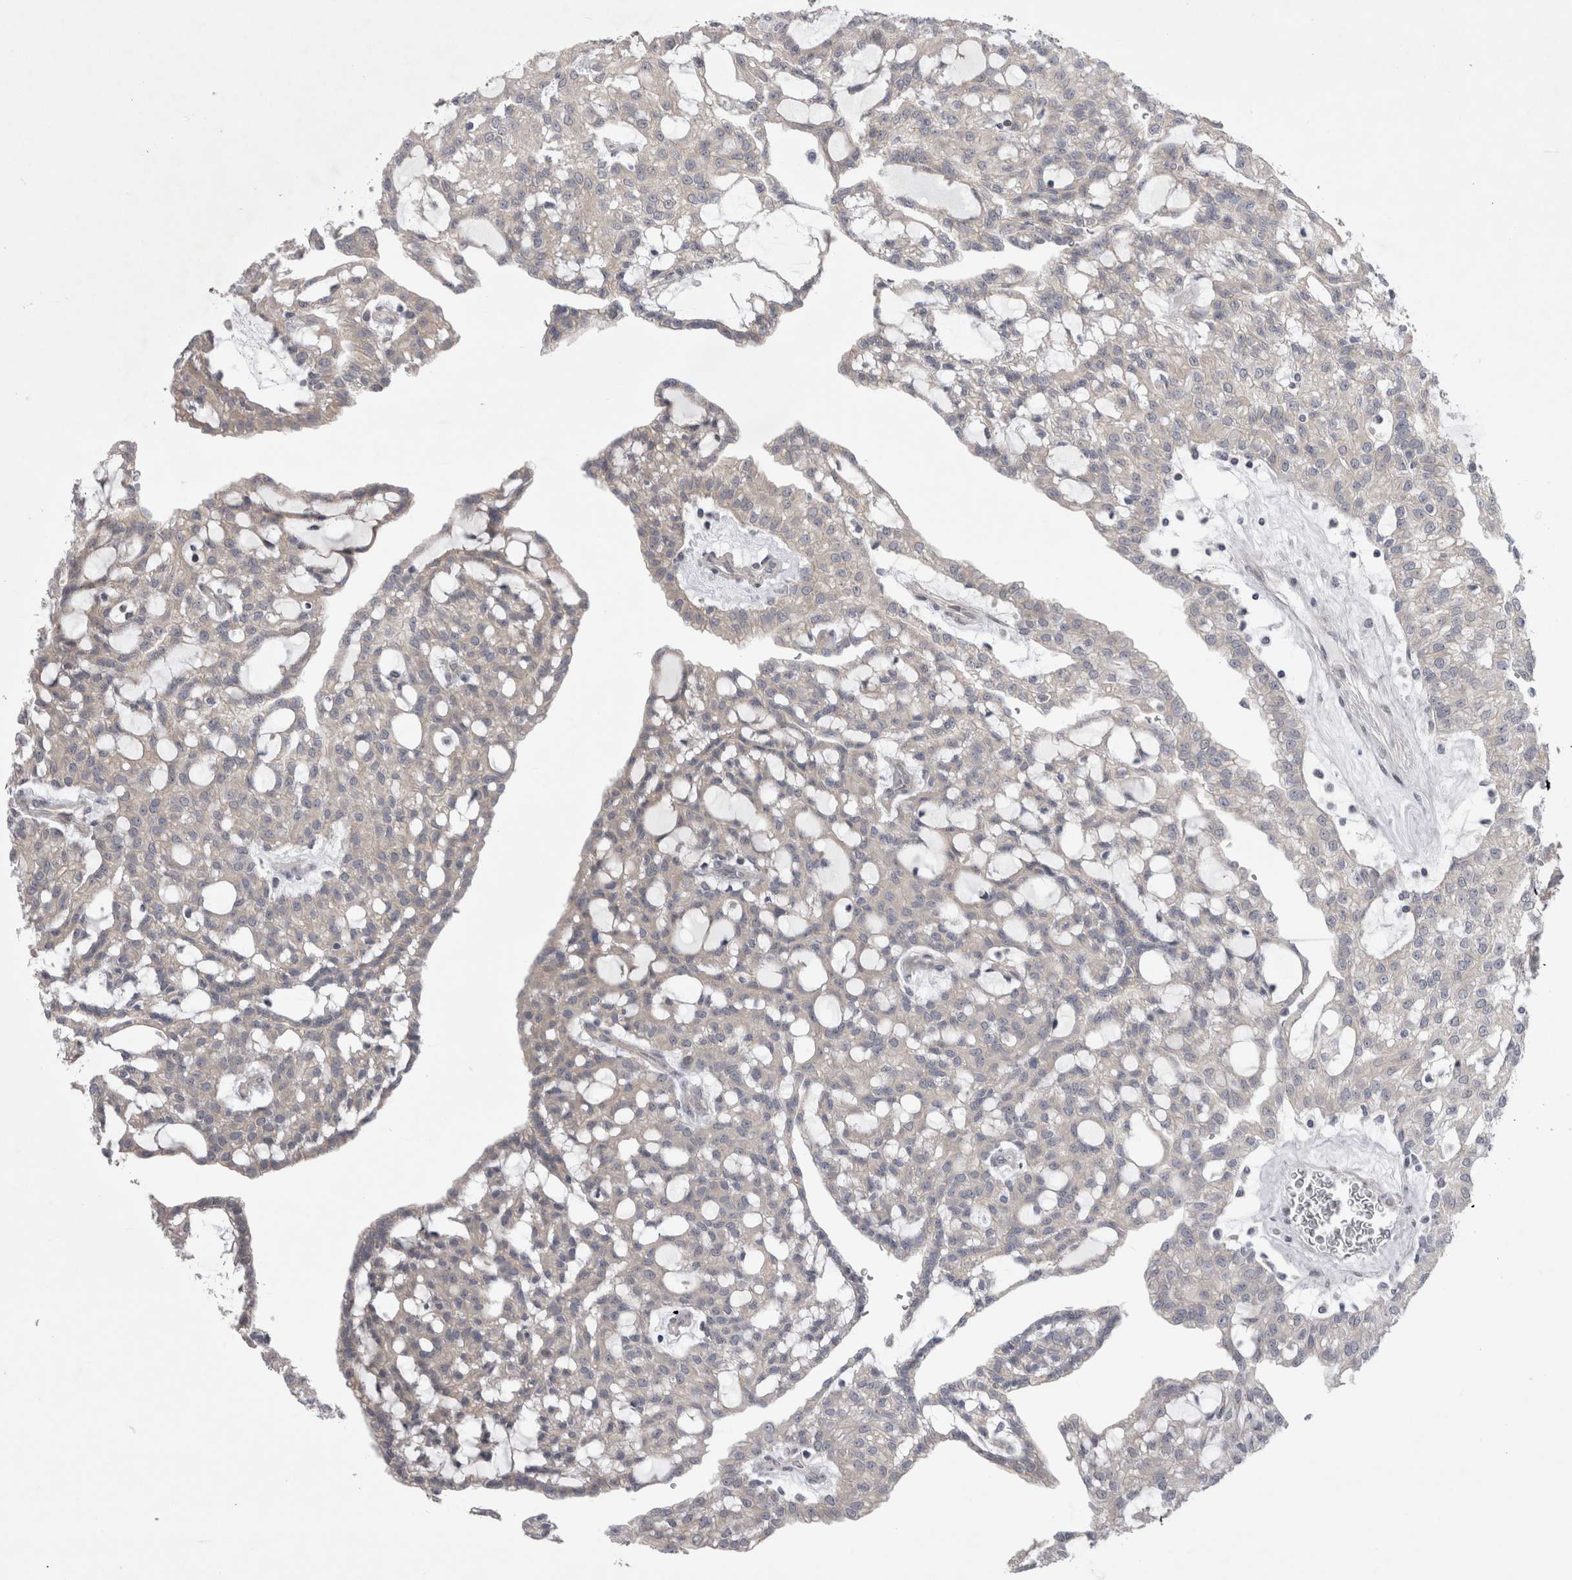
{"staining": {"intensity": "negative", "quantity": "none", "location": "none"}, "tissue": "renal cancer", "cell_type": "Tumor cells", "image_type": "cancer", "snomed": [{"axis": "morphology", "description": "Adenocarcinoma, NOS"}, {"axis": "topography", "description": "Kidney"}], "caption": "This is an IHC micrograph of renal cancer. There is no staining in tumor cells.", "gene": "NENF", "patient": {"sex": "male", "age": 63}}